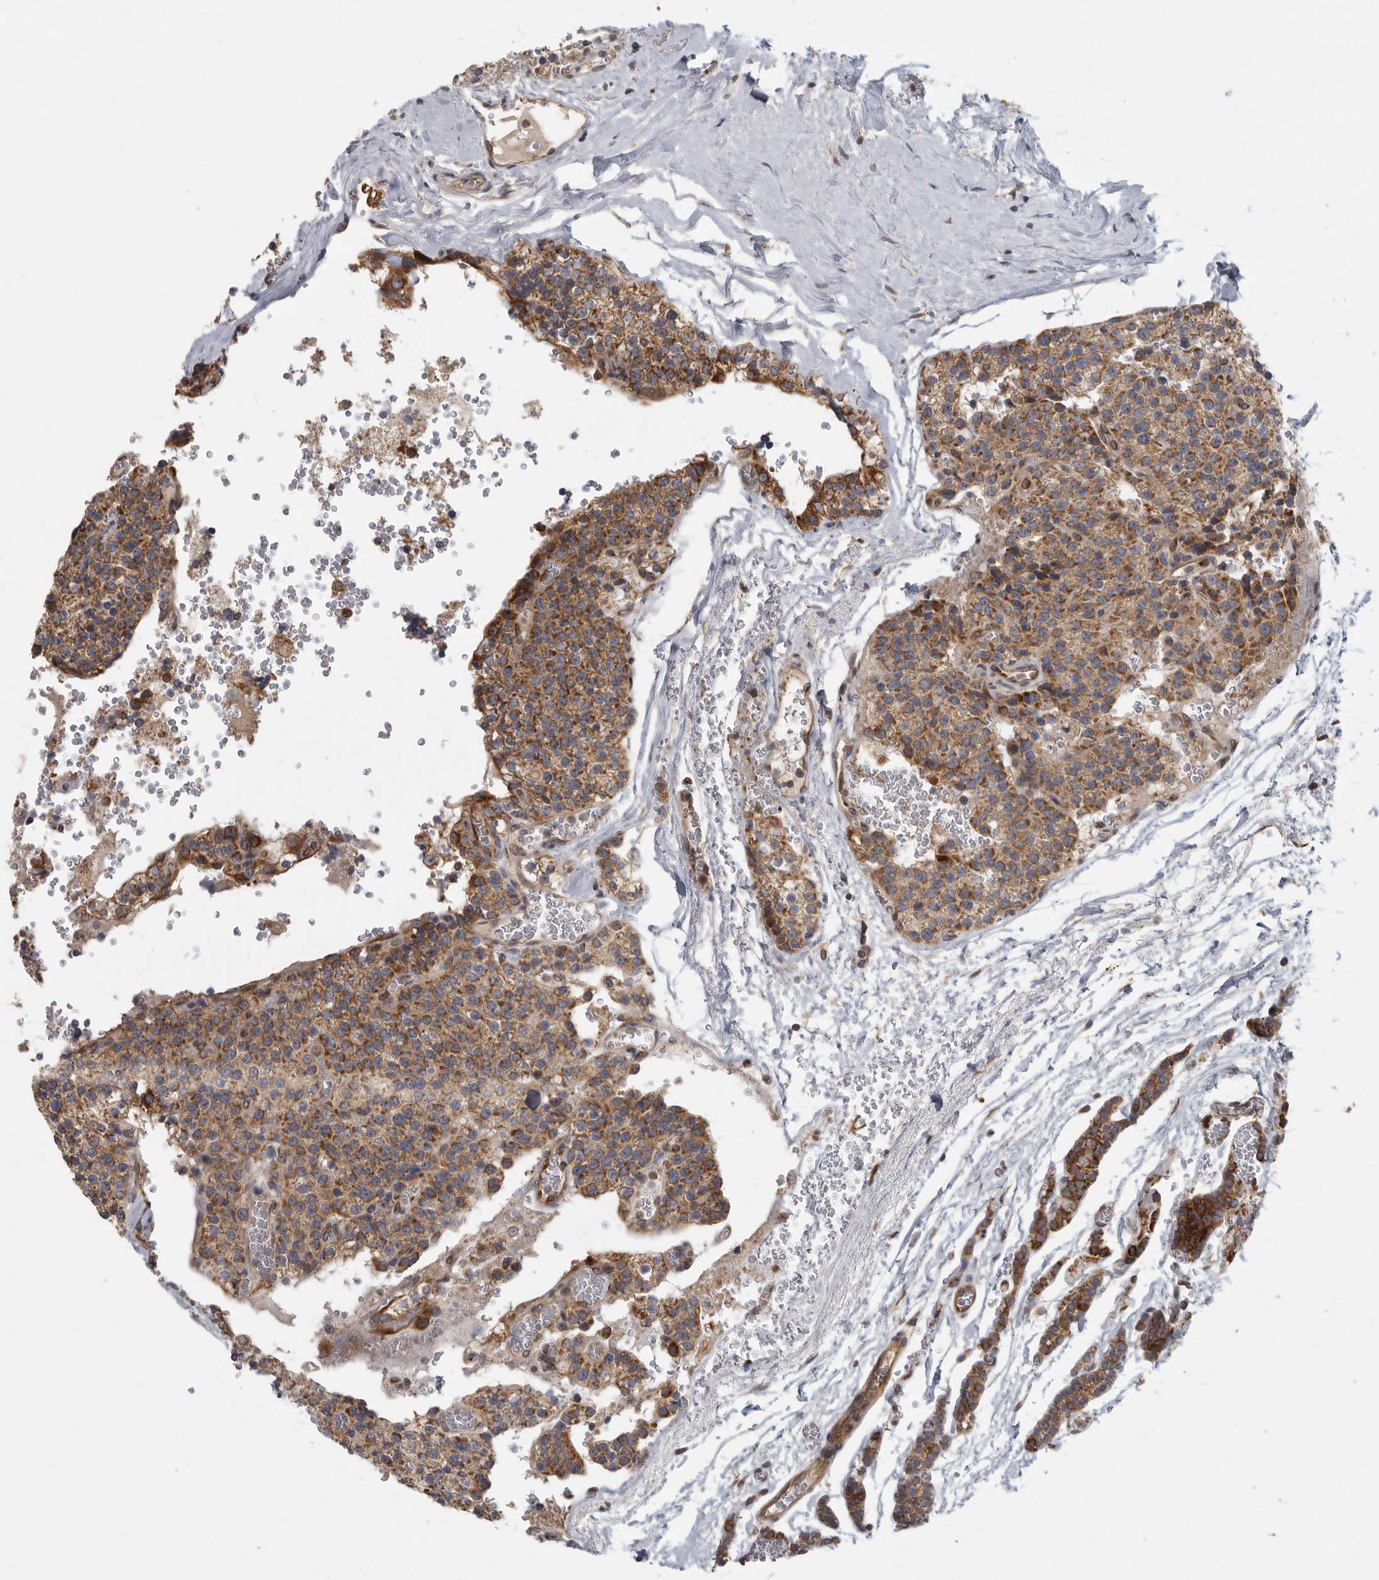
{"staining": {"intensity": "moderate", "quantity": ">75%", "location": "cytoplasmic/membranous"}, "tissue": "parathyroid gland", "cell_type": "Glandular cells", "image_type": "normal", "snomed": [{"axis": "morphology", "description": "Normal tissue, NOS"}, {"axis": "topography", "description": "Parathyroid gland"}], "caption": "IHC histopathology image of unremarkable parathyroid gland: parathyroid gland stained using immunohistochemistry reveals medium levels of moderate protein expression localized specifically in the cytoplasmic/membranous of glandular cells, appearing as a cytoplasmic/membranous brown color.", "gene": "BCAP29", "patient": {"sex": "female", "age": 64}}